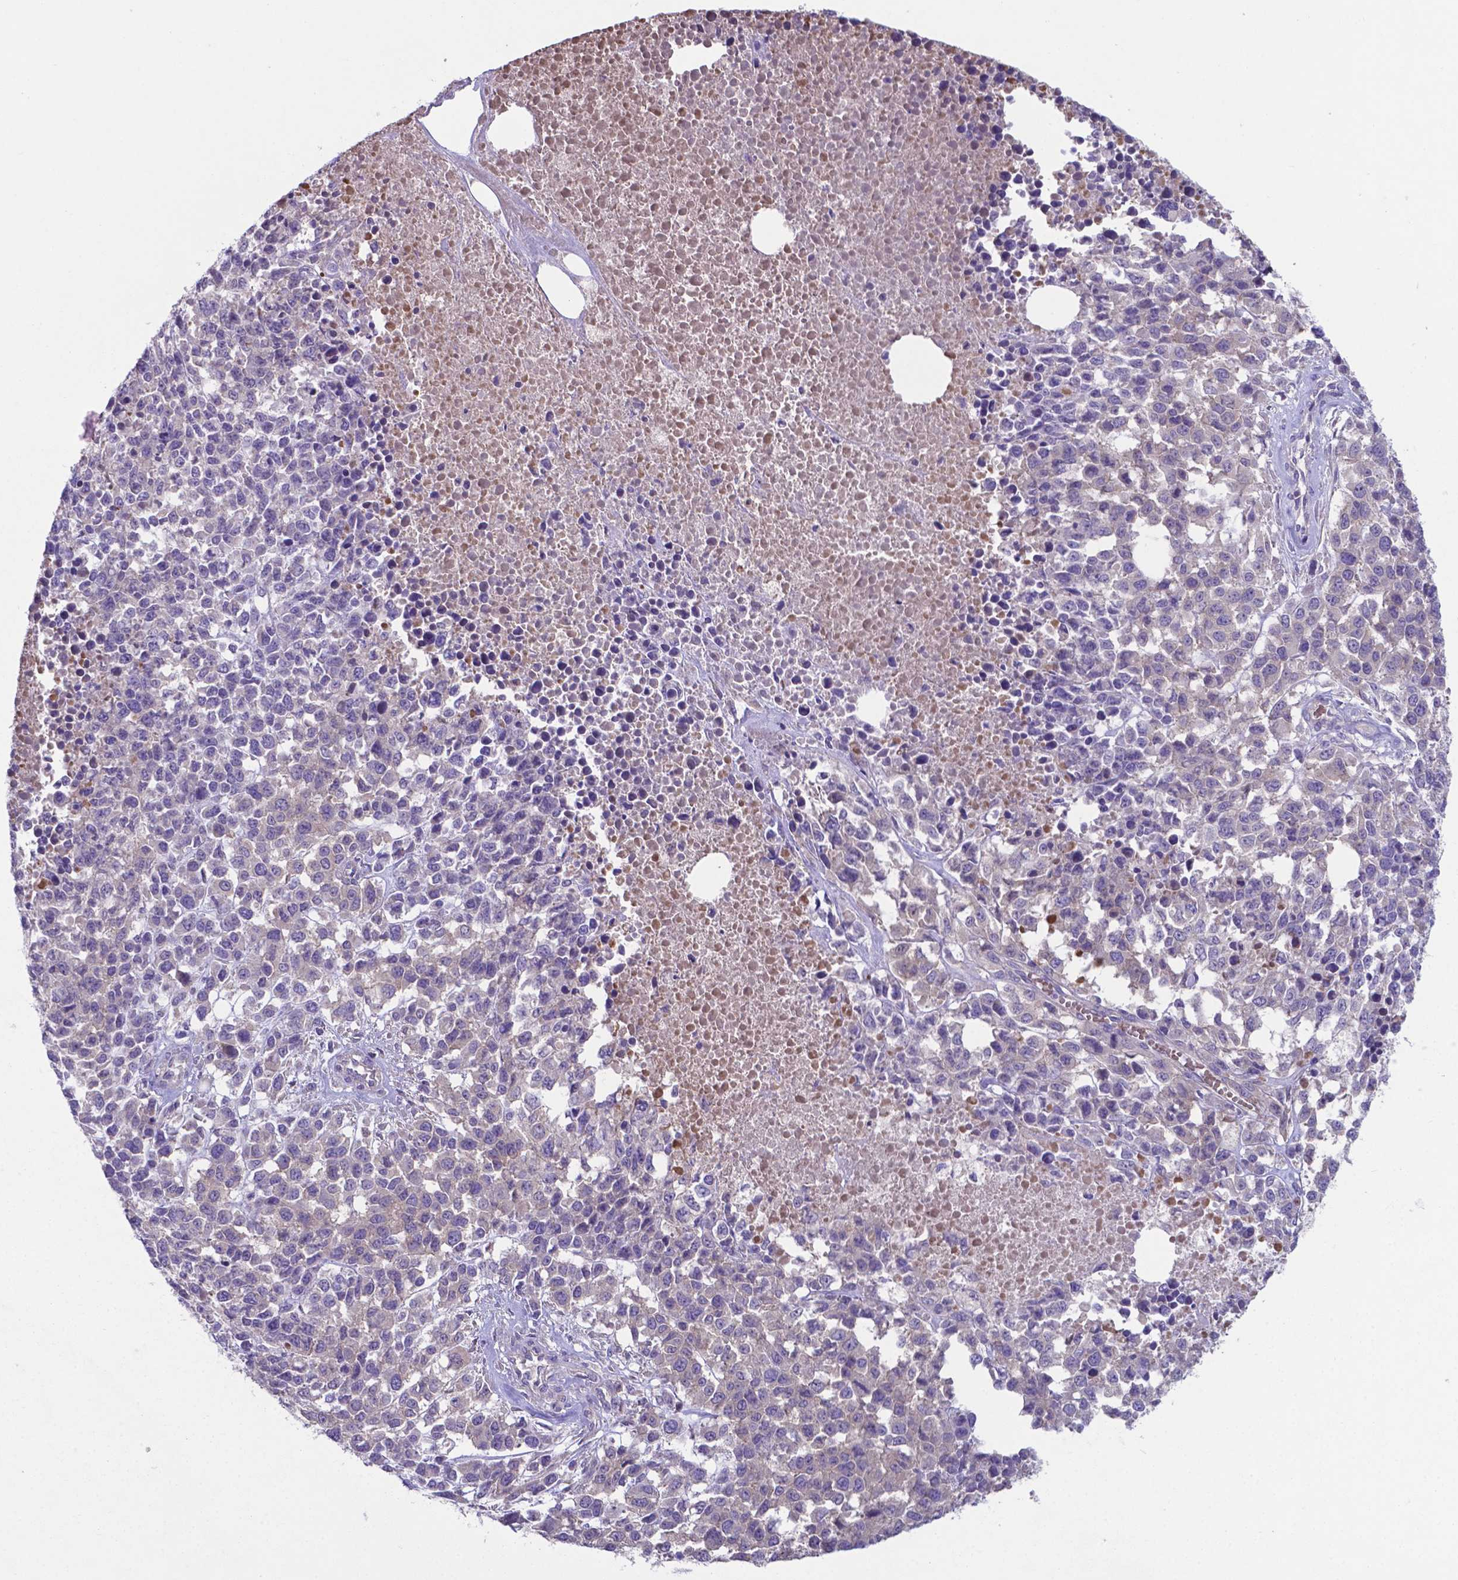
{"staining": {"intensity": "negative", "quantity": "none", "location": "none"}, "tissue": "melanoma", "cell_type": "Tumor cells", "image_type": "cancer", "snomed": [{"axis": "morphology", "description": "Malignant melanoma, Metastatic site"}, {"axis": "topography", "description": "Skin"}], "caption": "The histopathology image displays no staining of tumor cells in melanoma.", "gene": "TYRO3", "patient": {"sex": "male", "age": 84}}